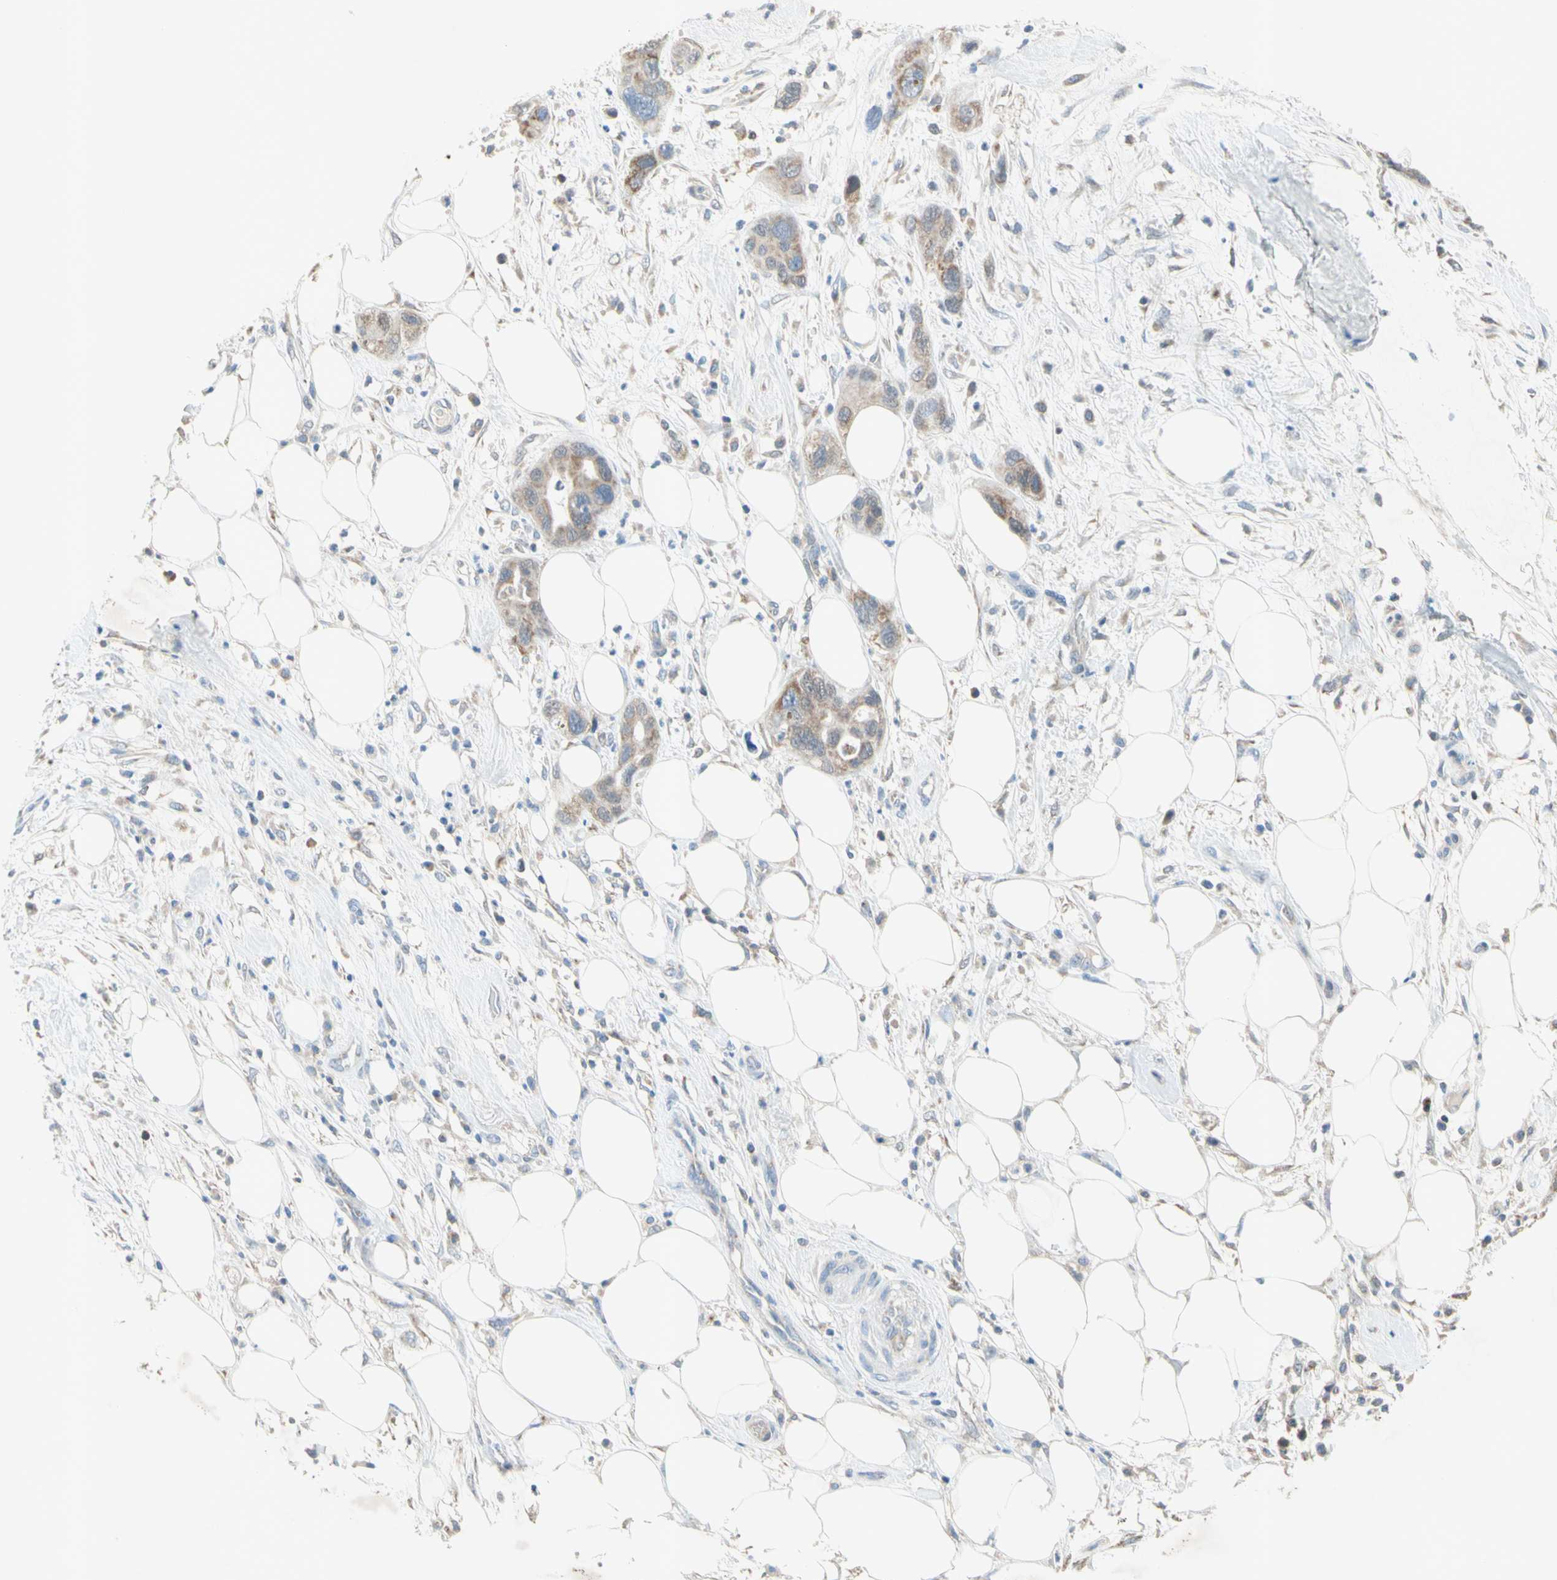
{"staining": {"intensity": "weak", "quantity": ">75%", "location": "cytoplasmic/membranous"}, "tissue": "pancreatic cancer", "cell_type": "Tumor cells", "image_type": "cancer", "snomed": [{"axis": "morphology", "description": "Adenocarcinoma, NOS"}, {"axis": "topography", "description": "Pancreas"}], "caption": "This image exhibits pancreatic cancer (adenocarcinoma) stained with IHC to label a protein in brown. The cytoplasmic/membranous of tumor cells show weak positivity for the protein. Nuclei are counter-stained blue.", "gene": "MFF", "patient": {"sex": "female", "age": 71}}